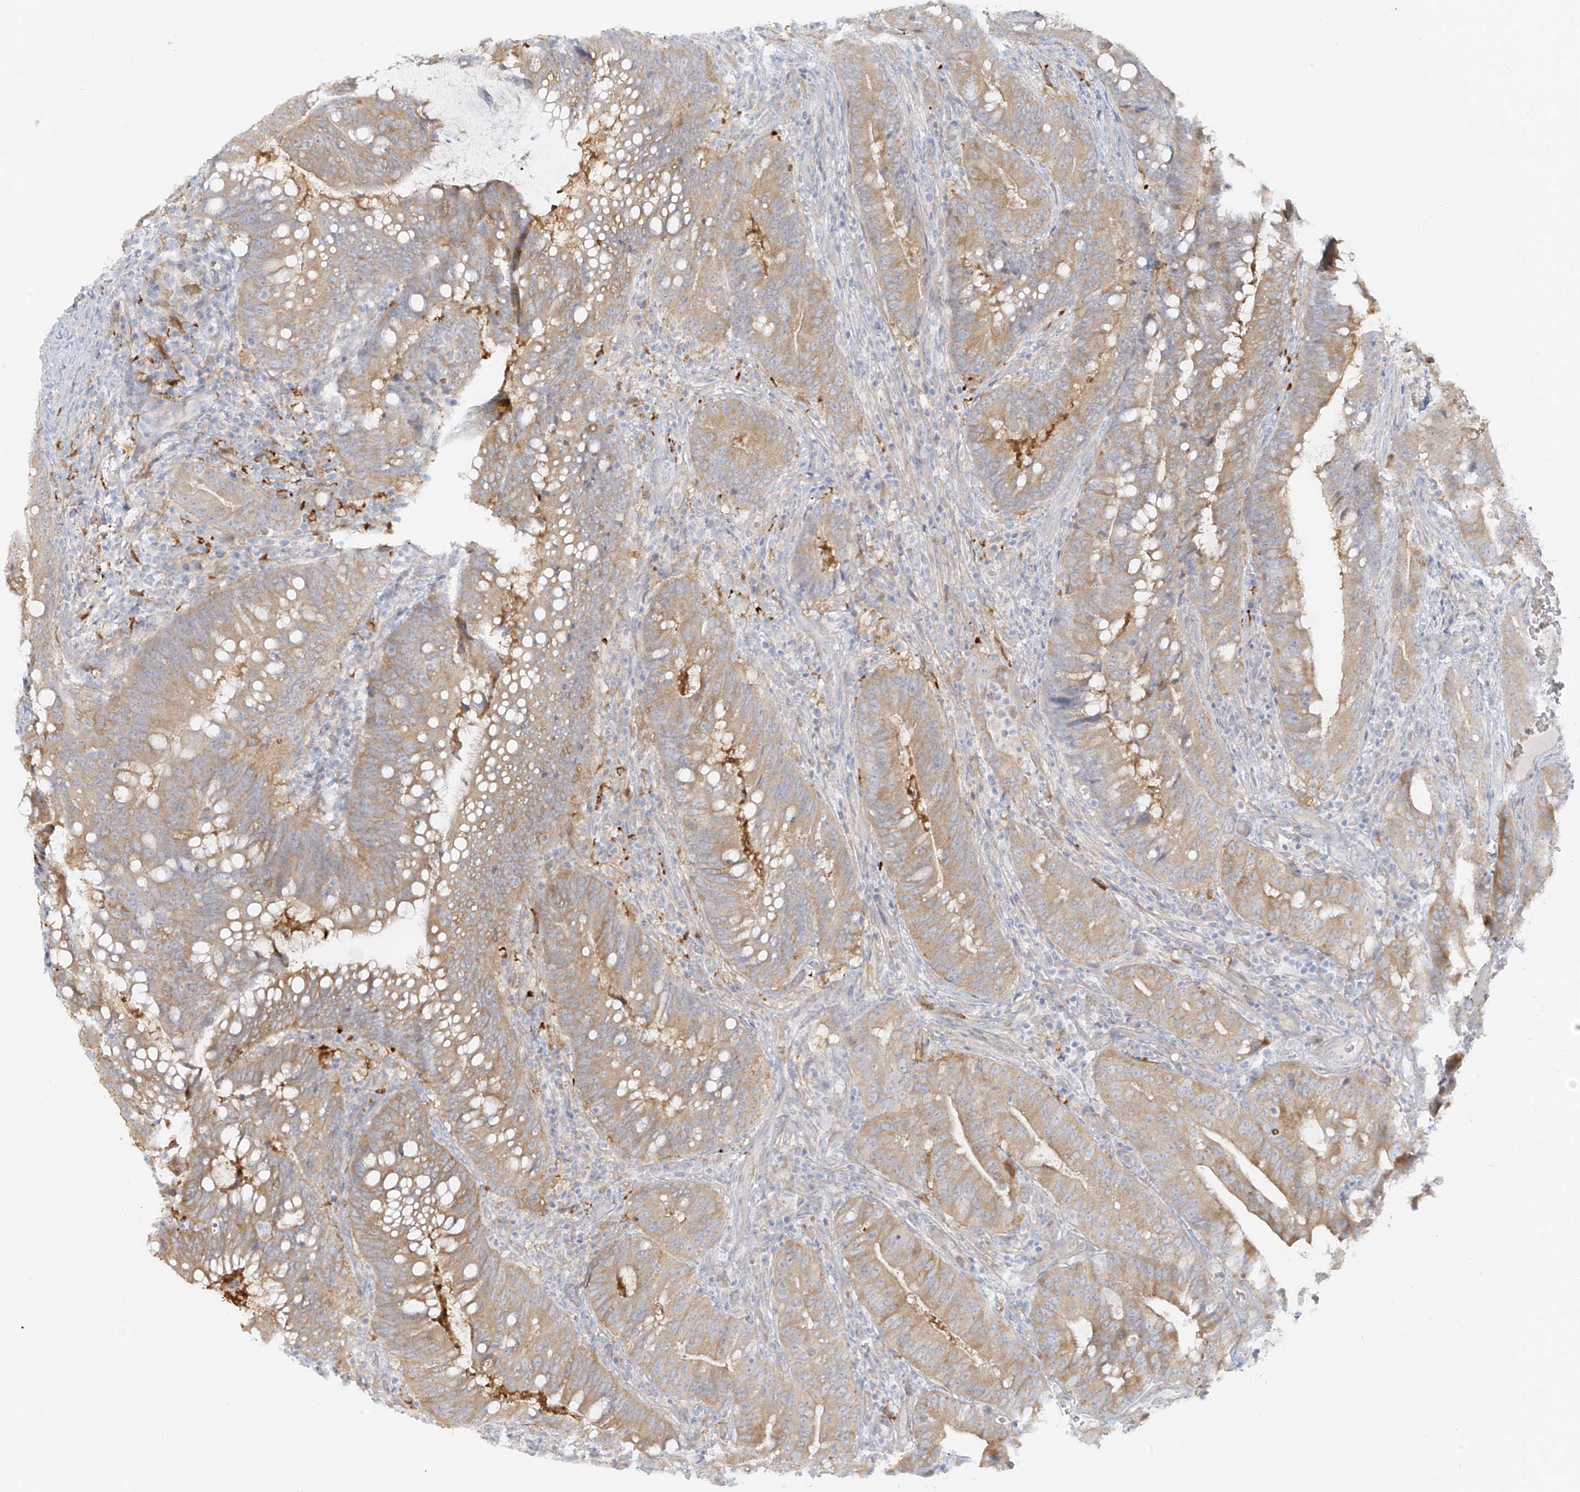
{"staining": {"intensity": "weak", "quantity": ">75%", "location": "cytoplasmic/membranous"}, "tissue": "colorectal cancer", "cell_type": "Tumor cells", "image_type": "cancer", "snomed": [{"axis": "morphology", "description": "Adenocarcinoma, NOS"}, {"axis": "topography", "description": "Colon"}], "caption": "This is an image of IHC staining of adenocarcinoma (colorectal), which shows weak staining in the cytoplasmic/membranous of tumor cells.", "gene": "UPK1B", "patient": {"sex": "female", "age": 66}}